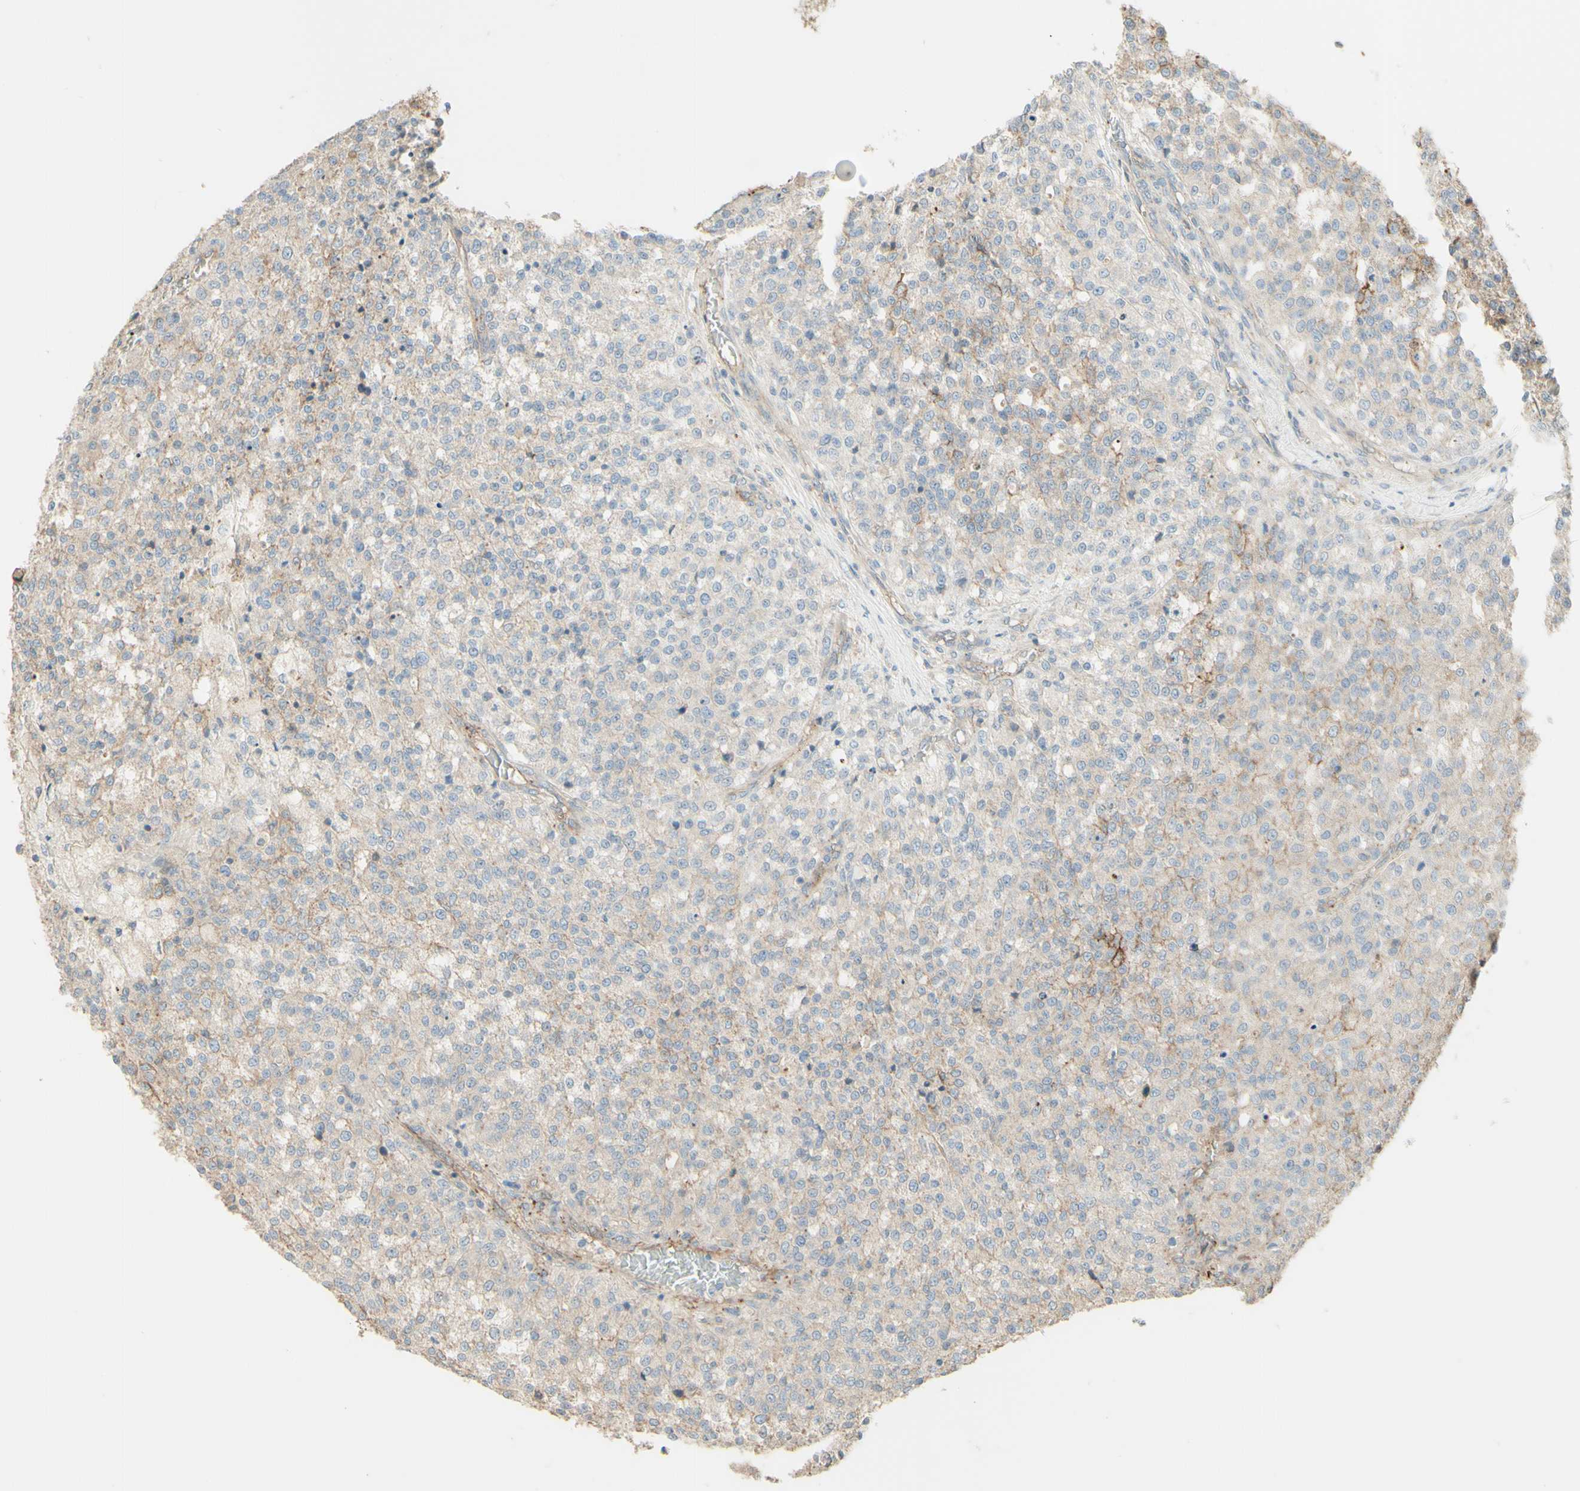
{"staining": {"intensity": "weak", "quantity": "<25%", "location": "cytoplasmic/membranous"}, "tissue": "testis cancer", "cell_type": "Tumor cells", "image_type": "cancer", "snomed": [{"axis": "morphology", "description": "Seminoma, NOS"}, {"axis": "topography", "description": "Testis"}], "caption": "There is no significant expression in tumor cells of testis cancer (seminoma).", "gene": "RNF149", "patient": {"sex": "male", "age": 59}}